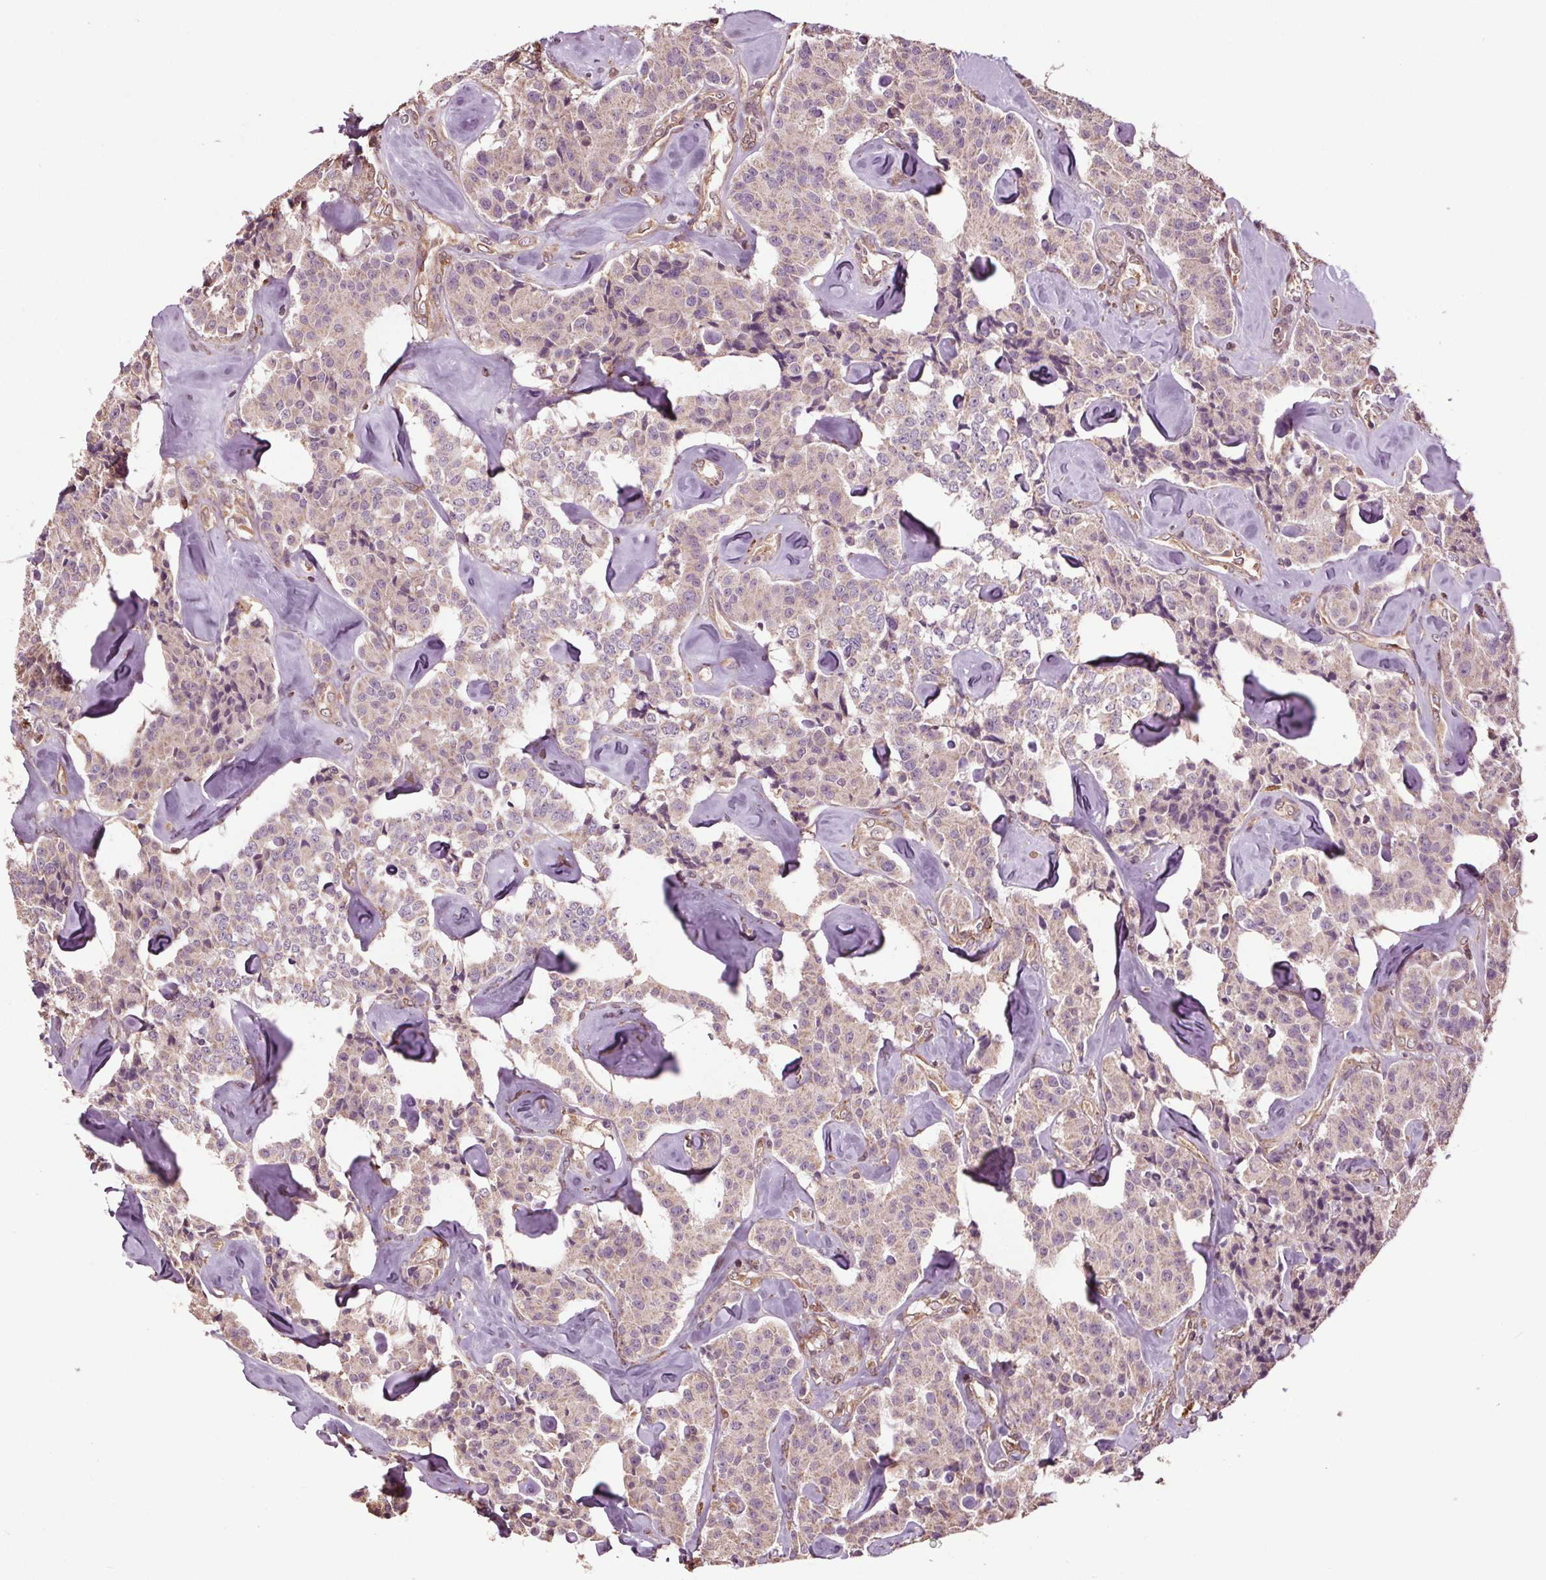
{"staining": {"intensity": "negative", "quantity": "none", "location": "none"}, "tissue": "carcinoid", "cell_type": "Tumor cells", "image_type": "cancer", "snomed": [{"axis": "morphology", "description": "Carcinoid, malignant, NOS"}, {"axis": "topography", "description": "Pancreas"}], "caption": "The histopathology image shows no staining of tumor cells in carcinoid.", "gene": "RNPEP", "patient": {"sex": "male", "age": 41}}